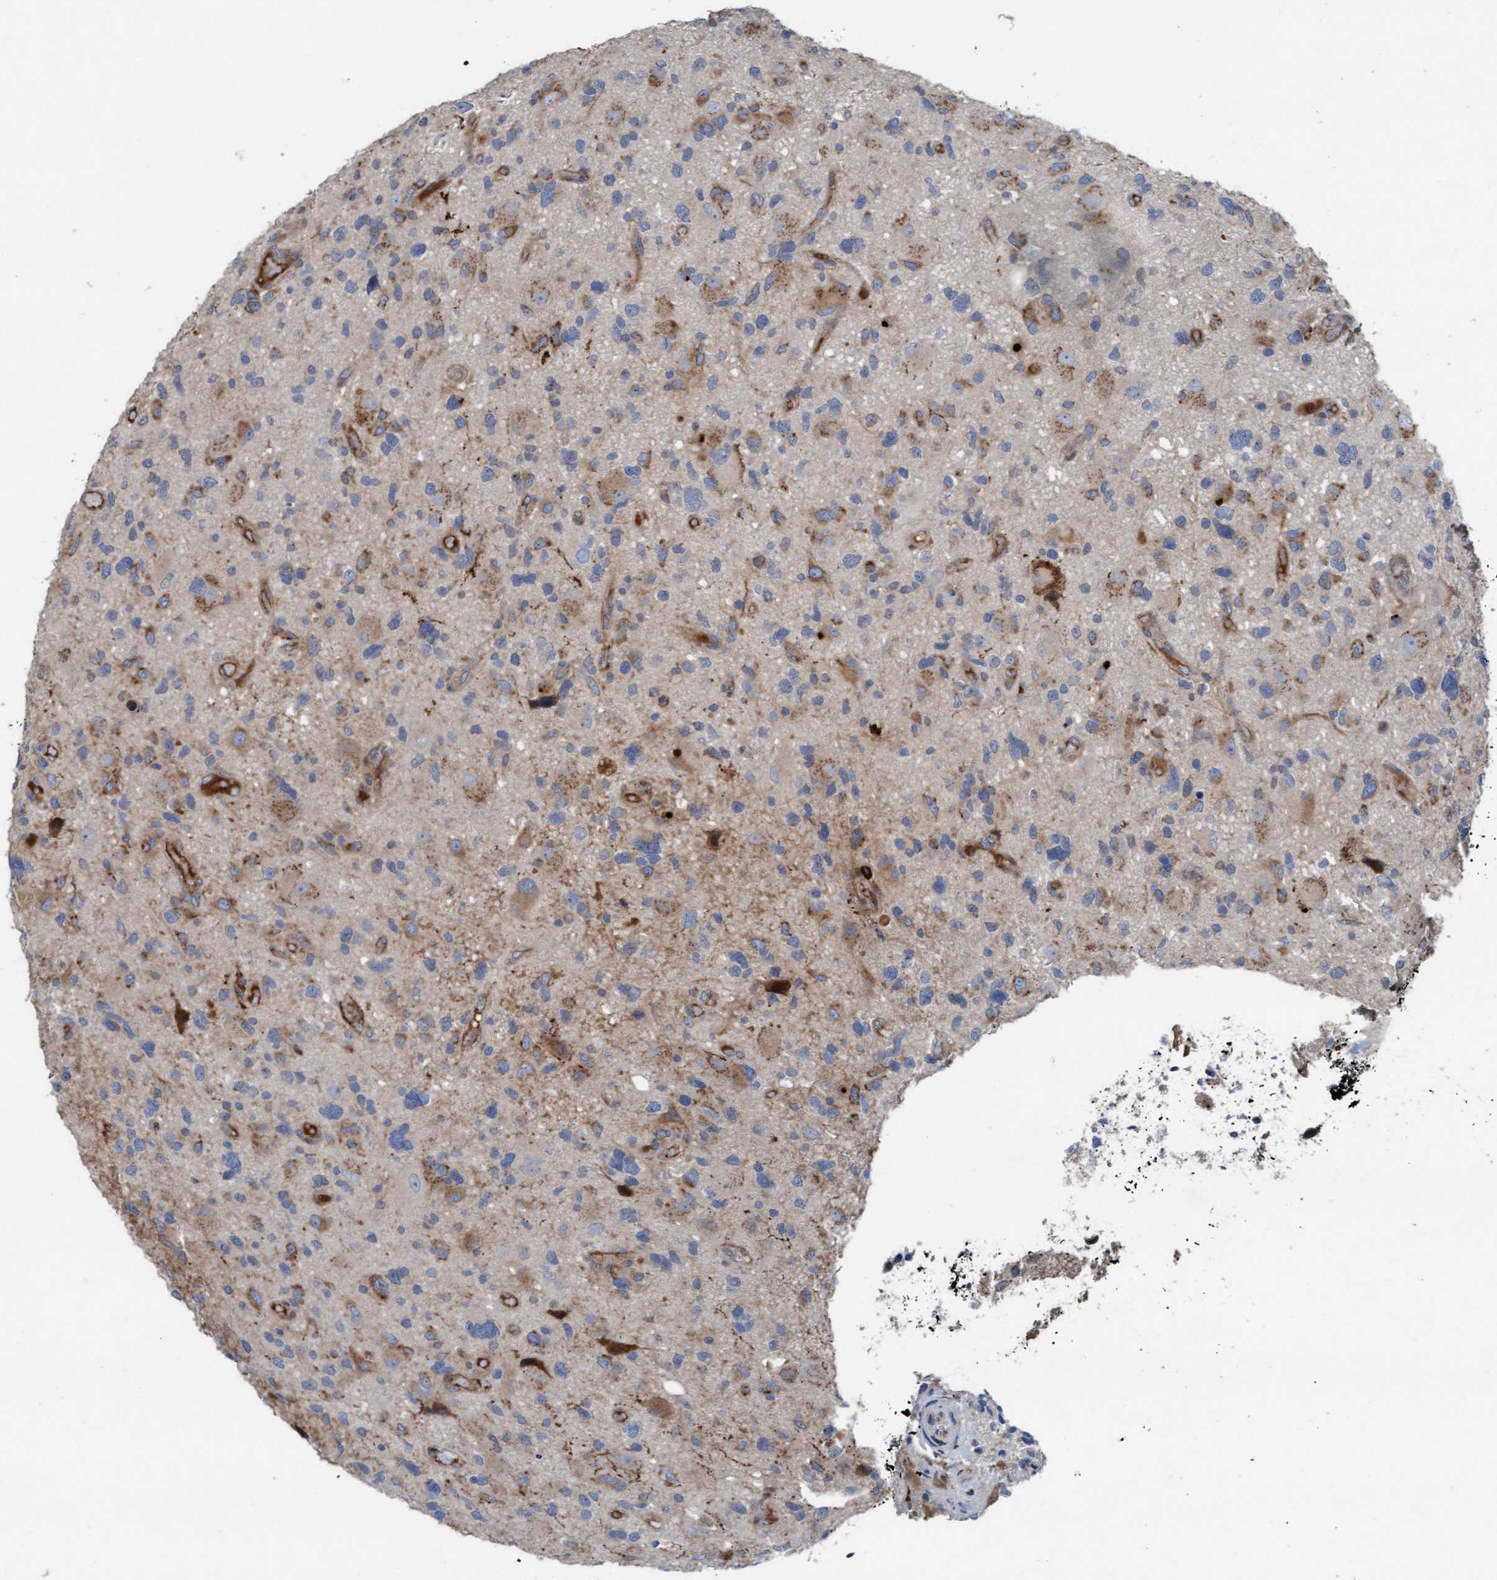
{"staining": {"intensity": "moderate", "quantity": "<25%", "location": "cytoplasmic/membranous"}, "tissue": "glioma", "cell_type": "Tumor cells", "image_type": "cancer", "snomed": [{"axis": "morphology", "description": "Glioma, malignant, High grade"}, {"axis": "topography", "description": "Brain"}], "caption": "High-power microscopy captured an IHC histopathology image of glioma, revealing moderate cytoplasmic/membranous staining in approximately <25% of tumor cells.", "gene": "KLHL26", "patient": {"sex": "male", "age": 33}}